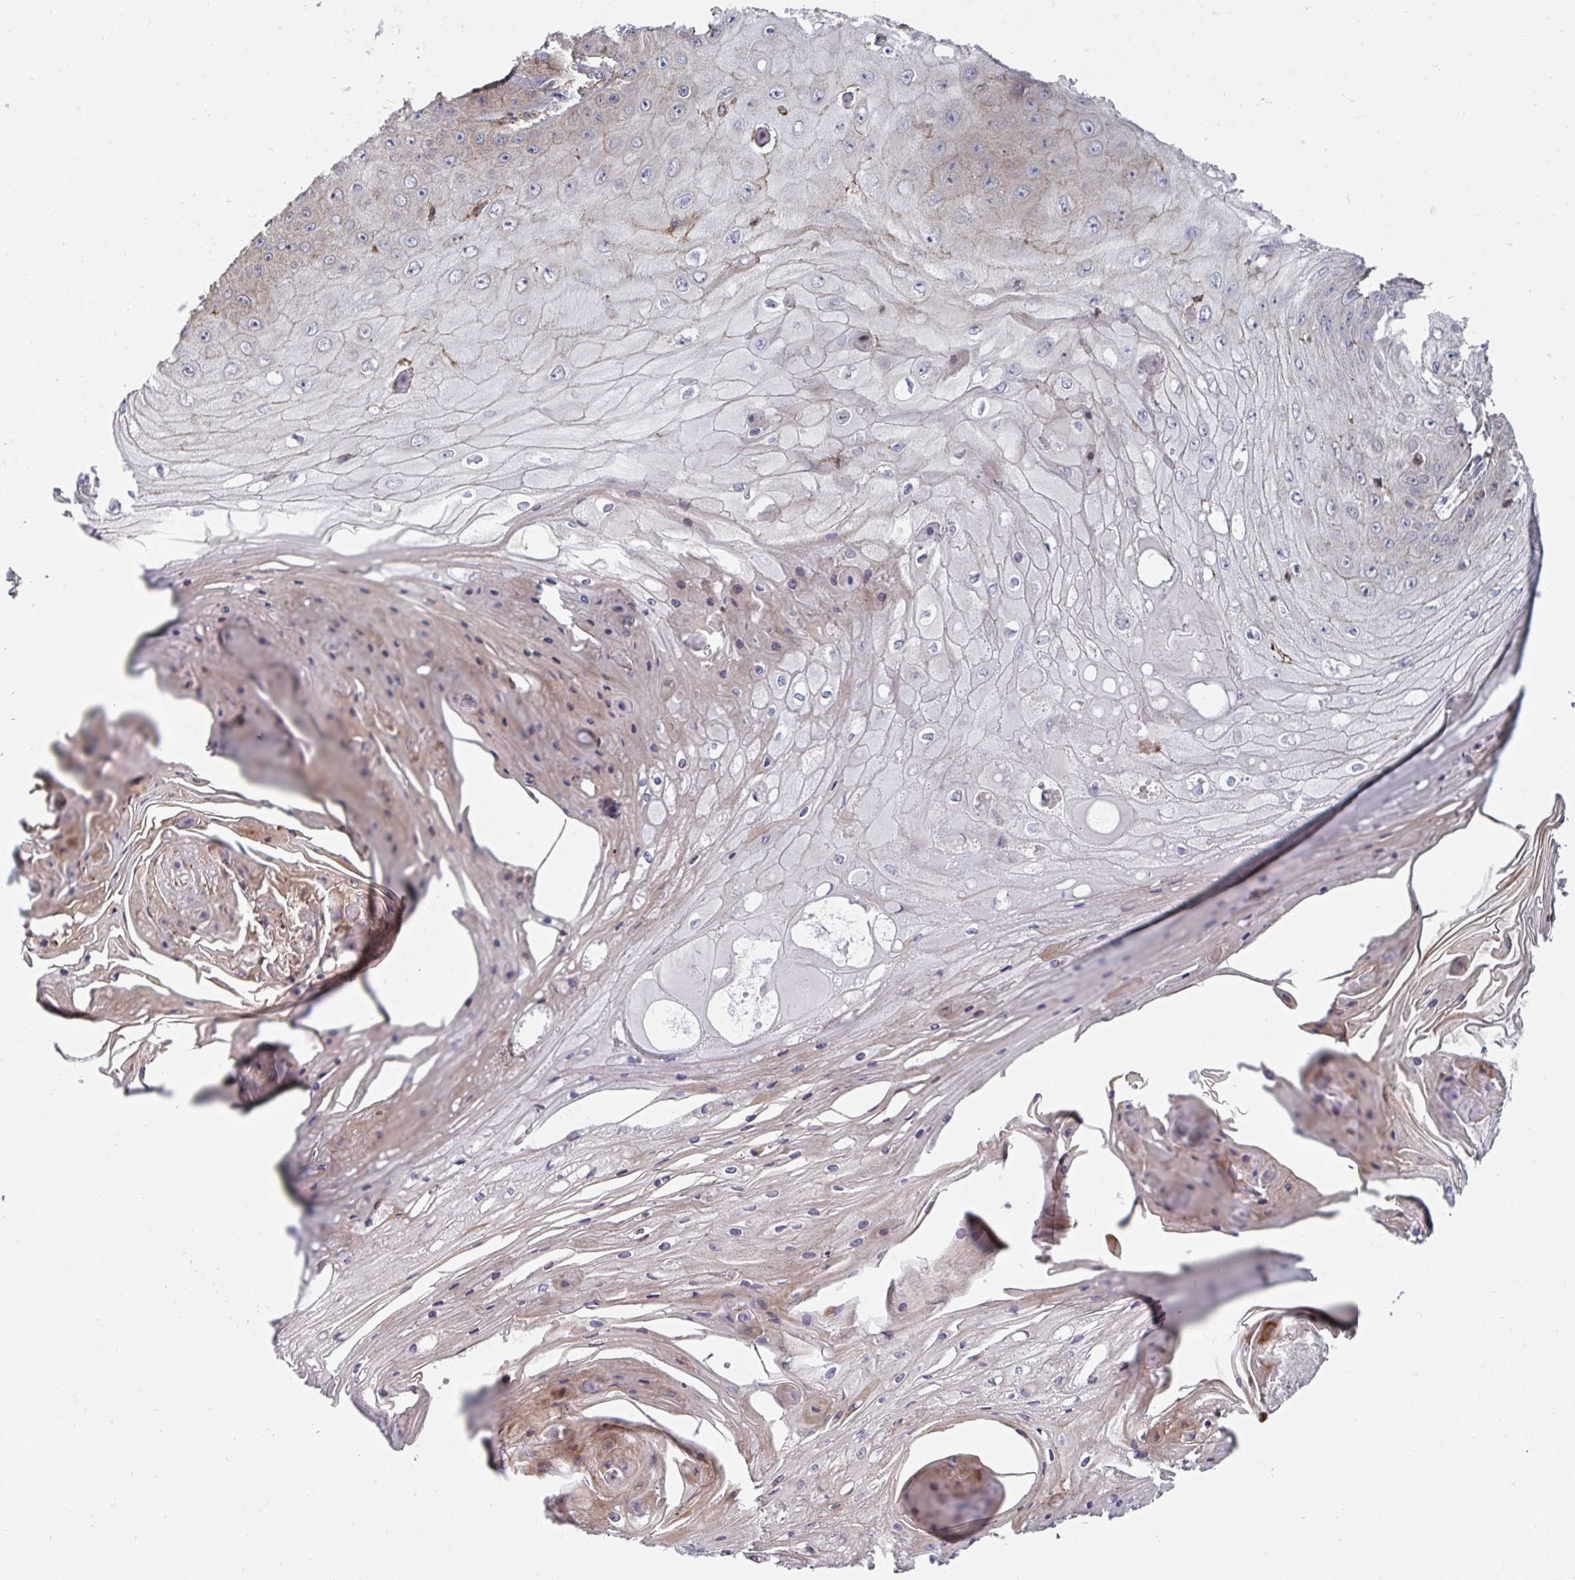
{"staining": {"intensity": "weak", "quantity": "<25%", "location": "cytoplasmic/membranous"}, "tissue": "skin cancer", "cell_type": "Tumor cells", "image_type": "cancer", "snomed": [{"axis": "morphology", "description": "Squamous cell carcinoma, NOS"}, {"axis": "topography", "description": "Skin"}], "caption": "Skin cancer (squamous cell carcinoma) stained for a protein using immunohistochemistry (IHC) demonstrates no staining tumor cells.", "gene": "DZANK1", "patient": {"sex": "male", "age": 70}}